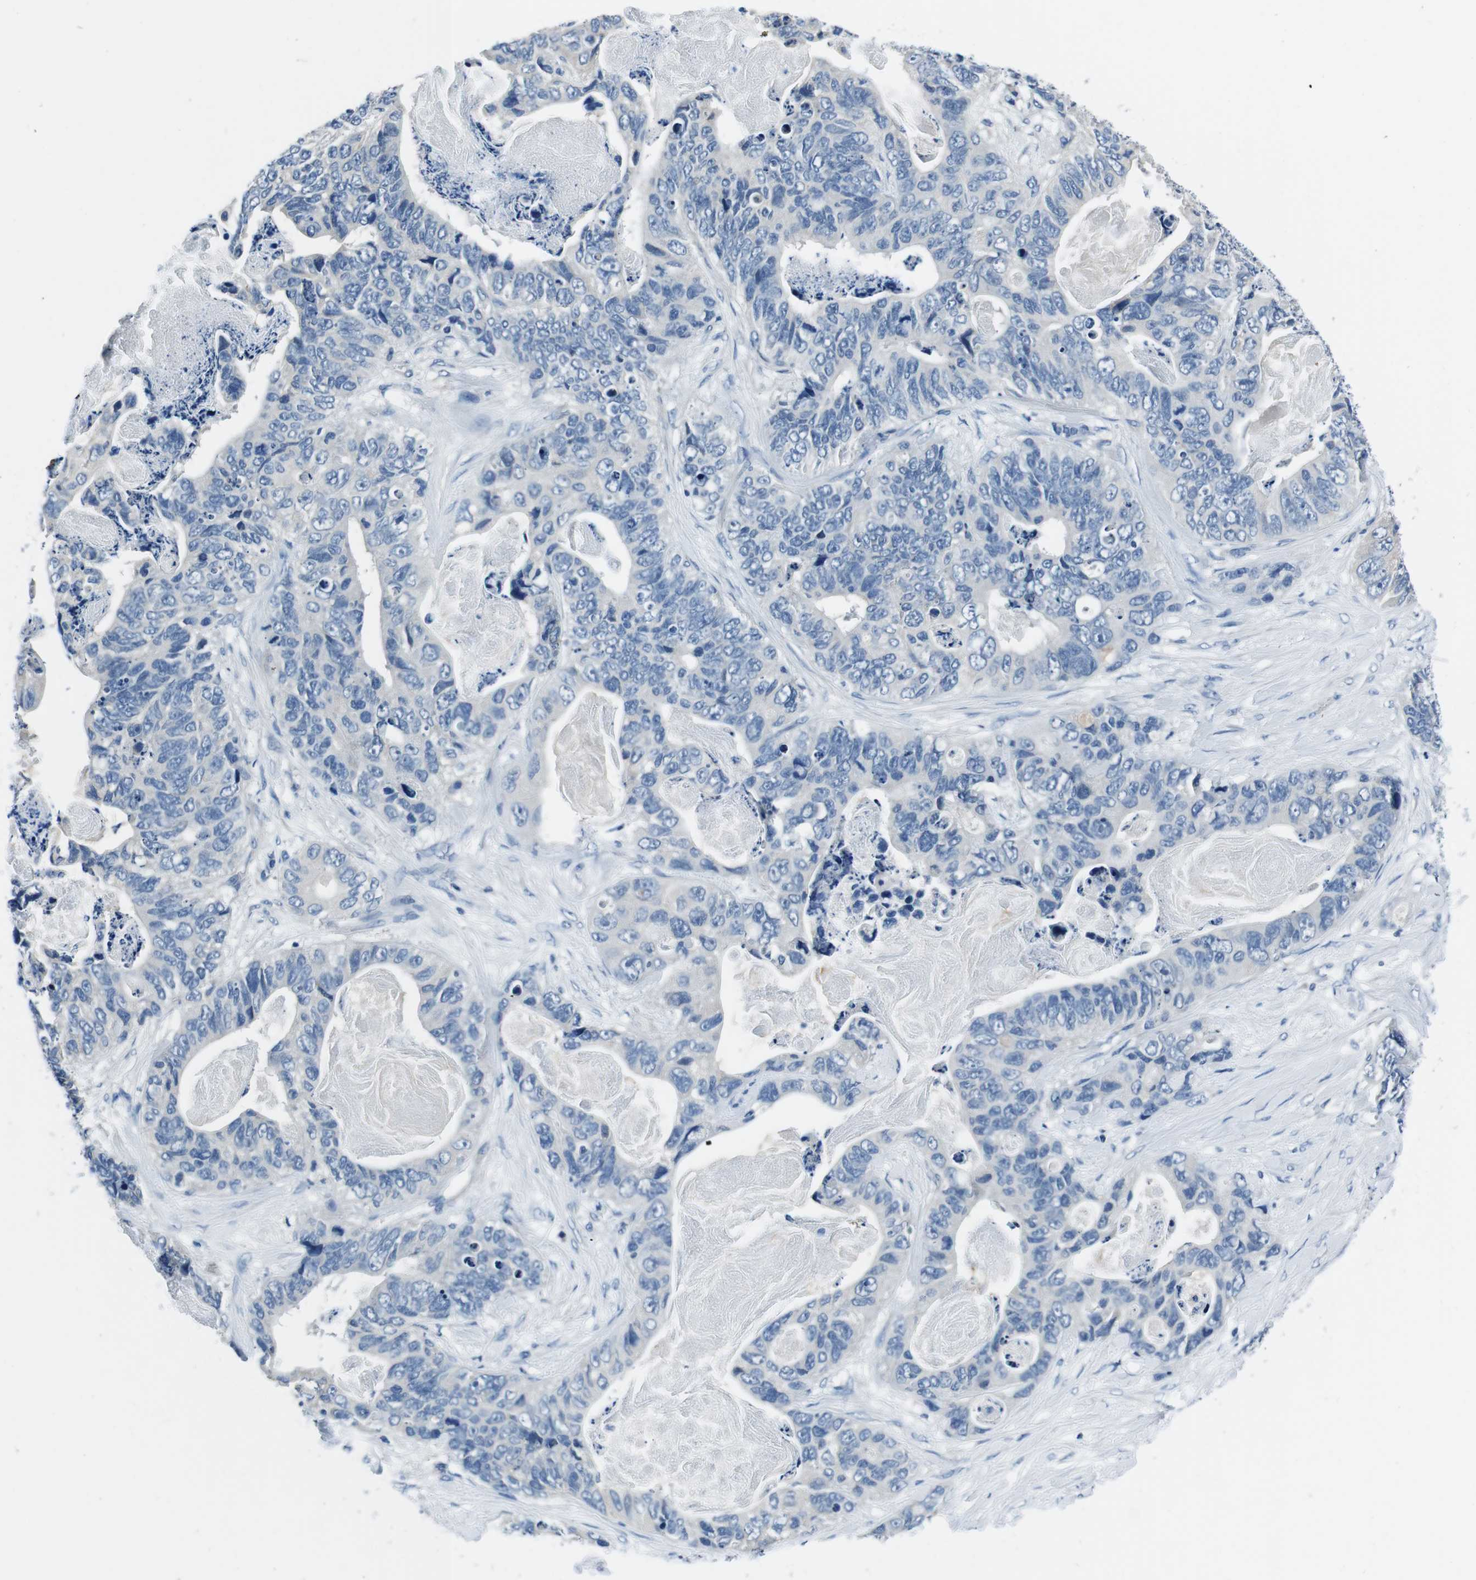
{"staining": {"intensity": "negative", "quantity": "none", "location": "none"}, "tissue": "stomach cancer", "cell_type": "Tumor cells", "image_type": "cancer", "snomed": [{"axis": "morphology", "description": "Adenocarcinoma, NOS"}, {"axis": "topography", "description": "Stomach"}], "caption": "DAB (3,3'-diaminobenzidine) immunohistochemical staining of adenocarcinoma (stomach) displays no significant staining in tumor cells. (IHC, brightfield microscopy, high magnification).", "gene": "CASQ1", "patient": {"sex": "female", "age": 89}}